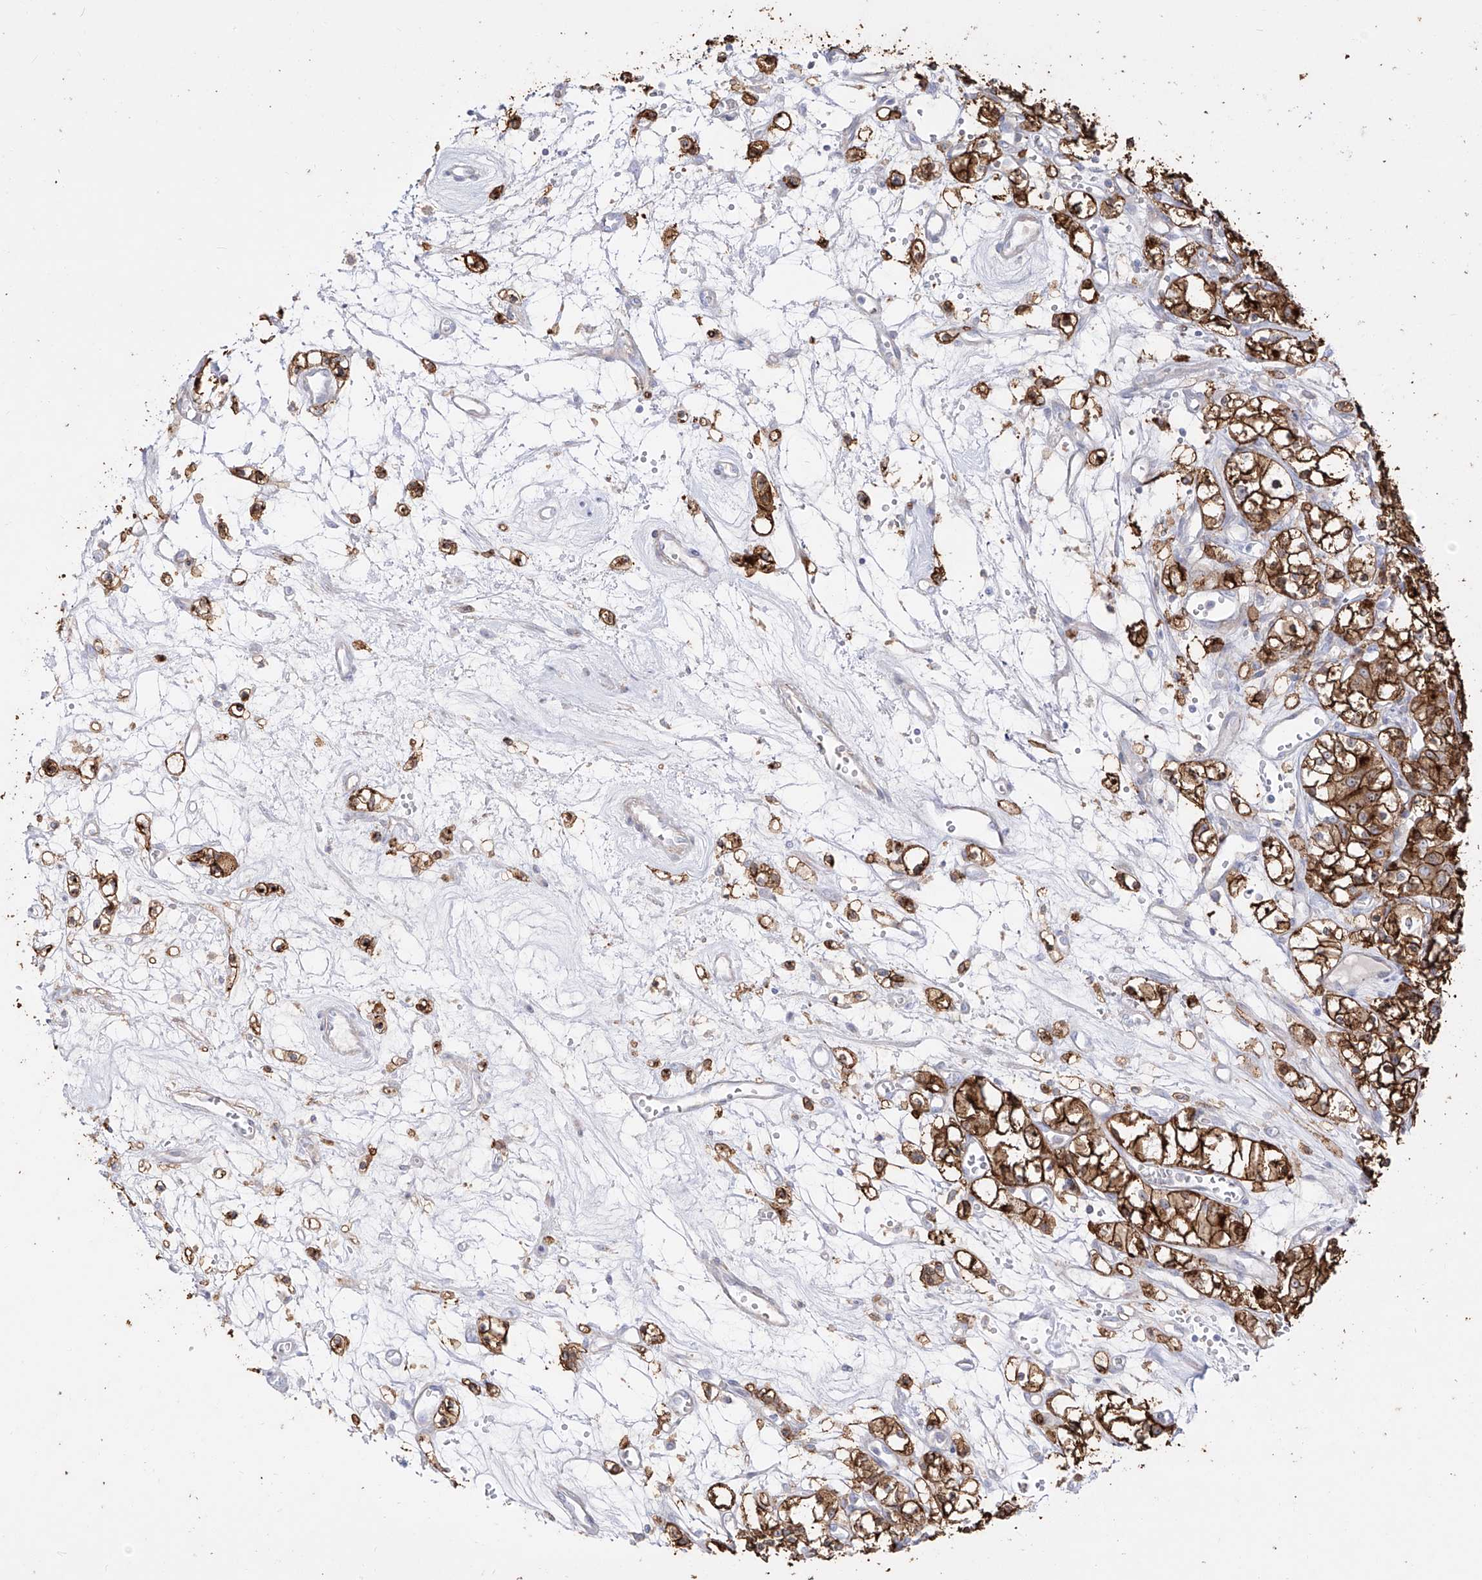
{"staining": {"intensity": "strong", "quantity": ">75%", "location": "cytoplasmic/membranous"}, "tissue": "renal cancer", "cell_type": "Tumor cells", "image_type": "cancer", "snomed": [{"axis": "morphology", "description": "Adenocarcinoma, NOS"}, {"axis": "topography", "description": "Kidney"}], "caption": "A brown stain highlights strong cytoplasmic/membranous staining of a protein in human renal cancer (adenocarcinoma) tumor cells.", "gene": "ZGRF1", "patient": {"sex": "female", "age": 59}}